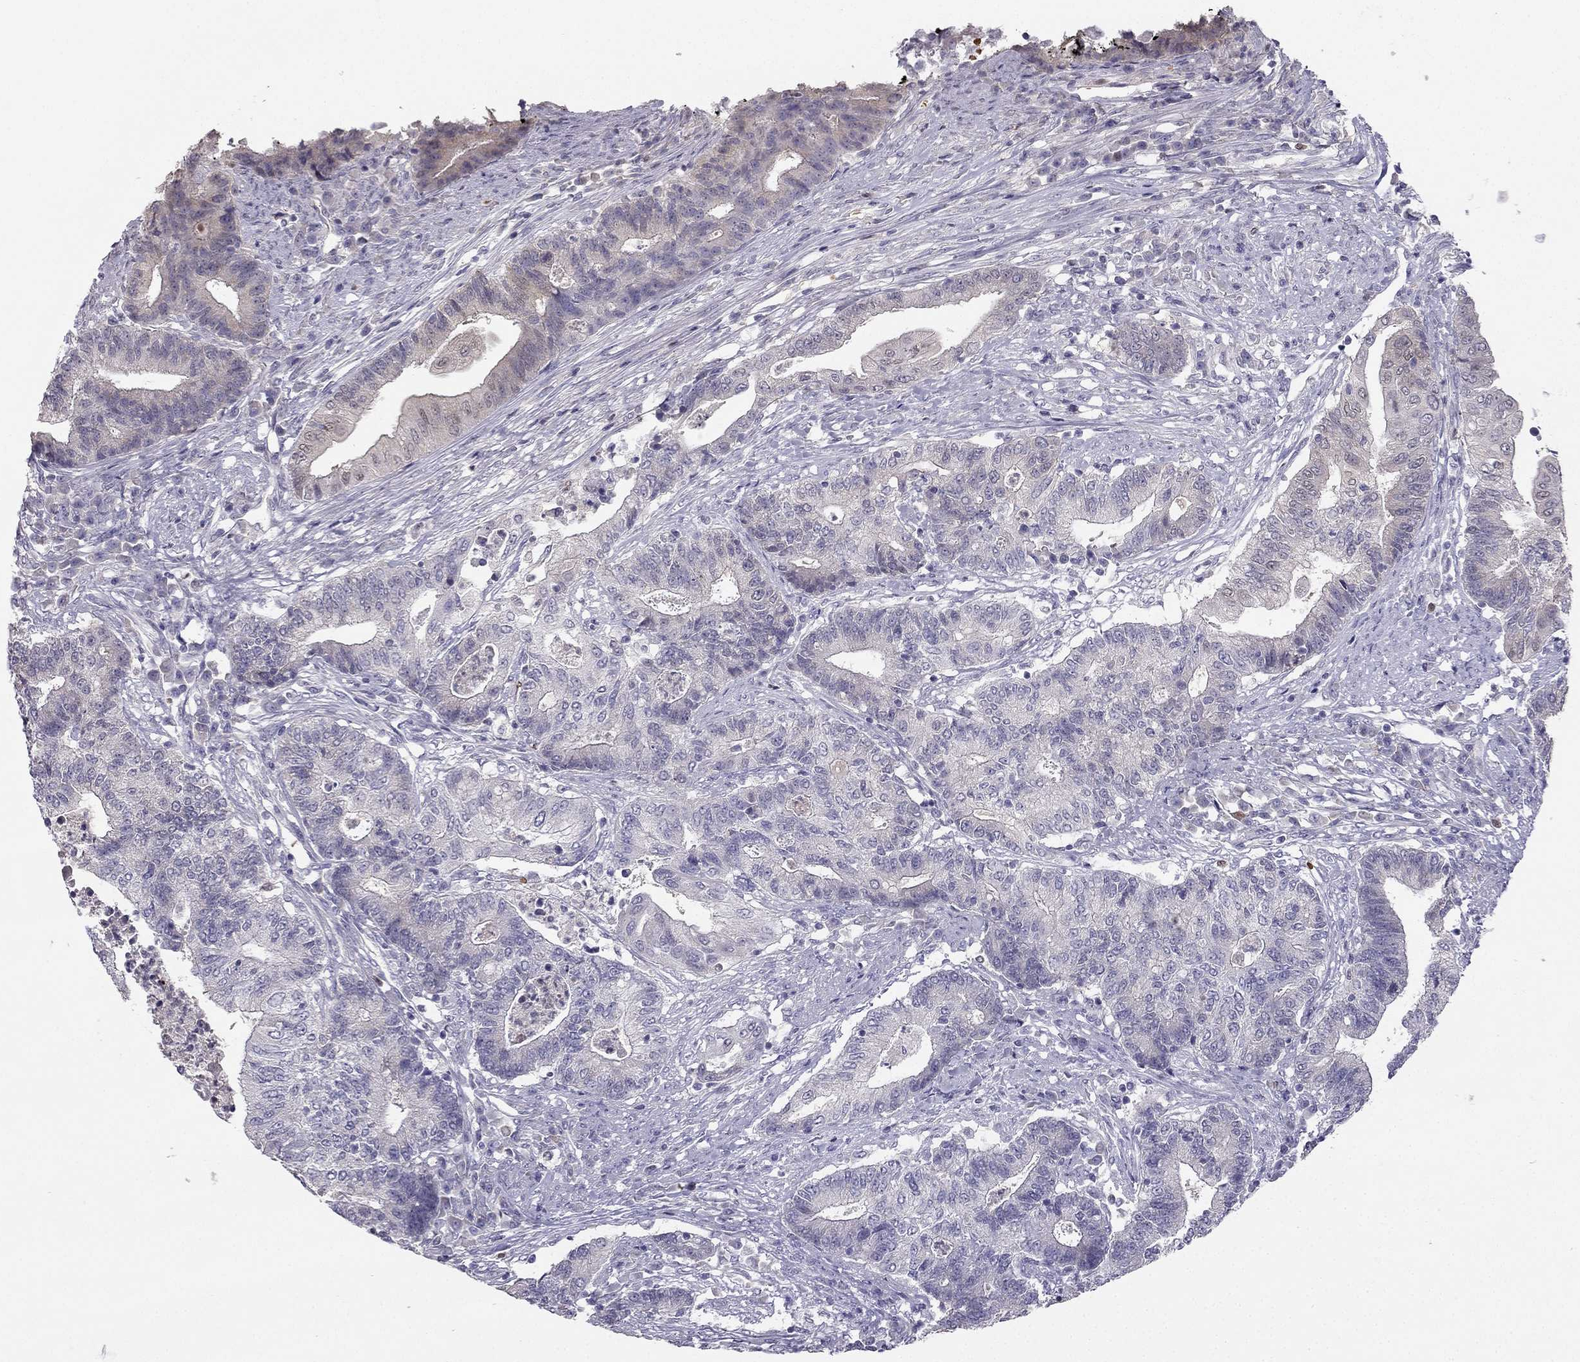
{"staining": {"intensity": "negative", "quantity": "none", "location": "none"}, "tissue": "endometrial cancer", "cell_type": "Tumor cells", "image_type": "cancer", "snomed": [{"axis": "morphology", "description": "Adenocarcinoma, NOS"}, {"axis": "topography", "description": "Uterus"}, {"axis": "topography", "description": "Endometrium"}], "caption": "A photomicrograph of endometrial cancer (adenocarcinoma) stained for a protein shows no brown staining in tumor cells.", "gene": "RSPH14", "patient": {"sex": "female", "age": 54}}